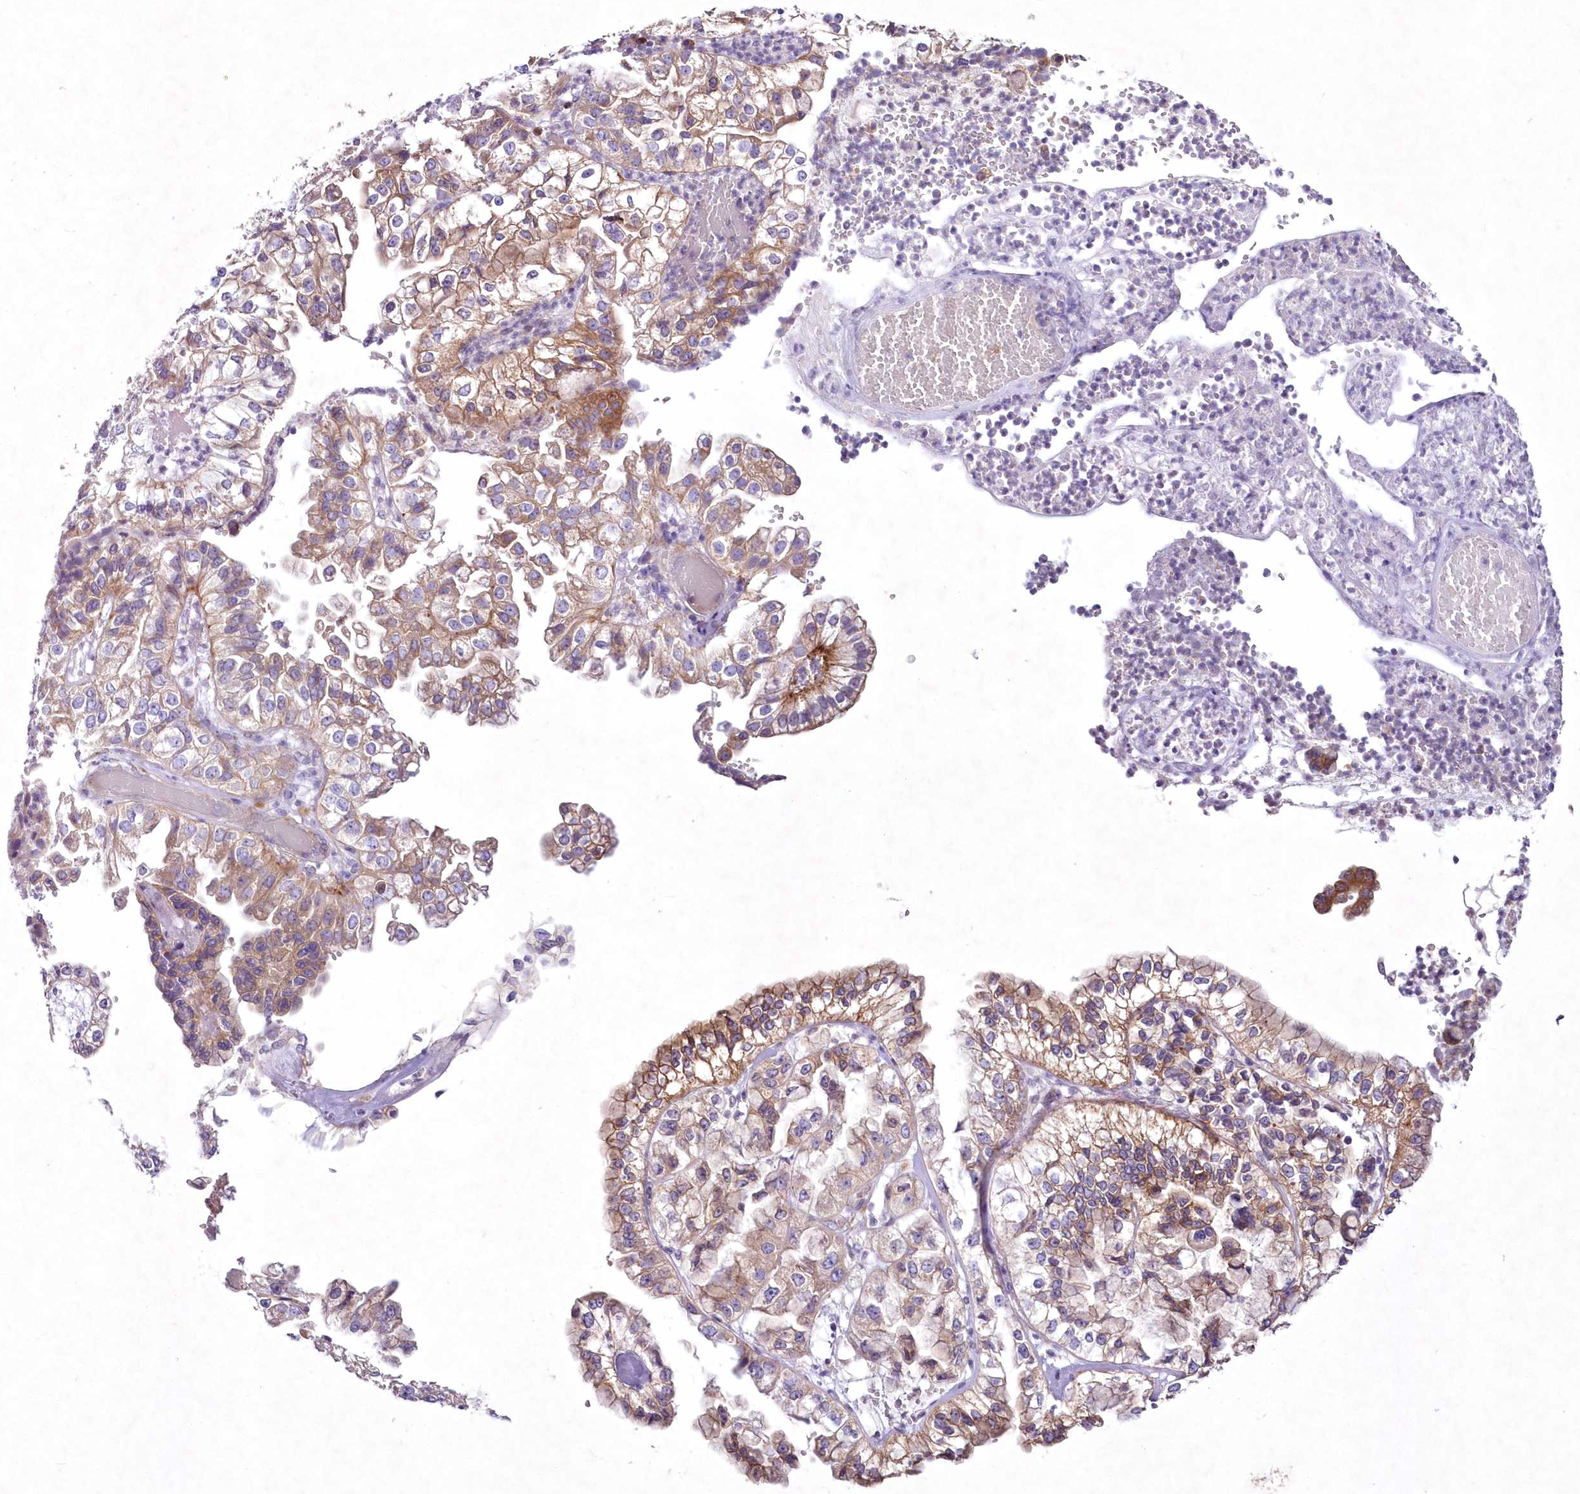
{"staining": {"intensity": "moderate", "quantity": ">75%", "location": "cytoplasmic/membranous"}, "tissue": "liver cancer", "cell_type": "Tumor cells", "image_type": "cancer", "snomed": [{"axis": "morphology", "description": "Cholangiocarcinoma"}, {"axis": "topography", "description": "Liver"}], "caption": "This image exhibits immunohistochemistry (IHC) staining of cholangiocarcinoma (liver), with medium moderate cytoplasmic/membranous staining in approximately >75% of tumor cells.", "gene": "ARFGEF3", "patient": {"sex": "female", "age": 79}}